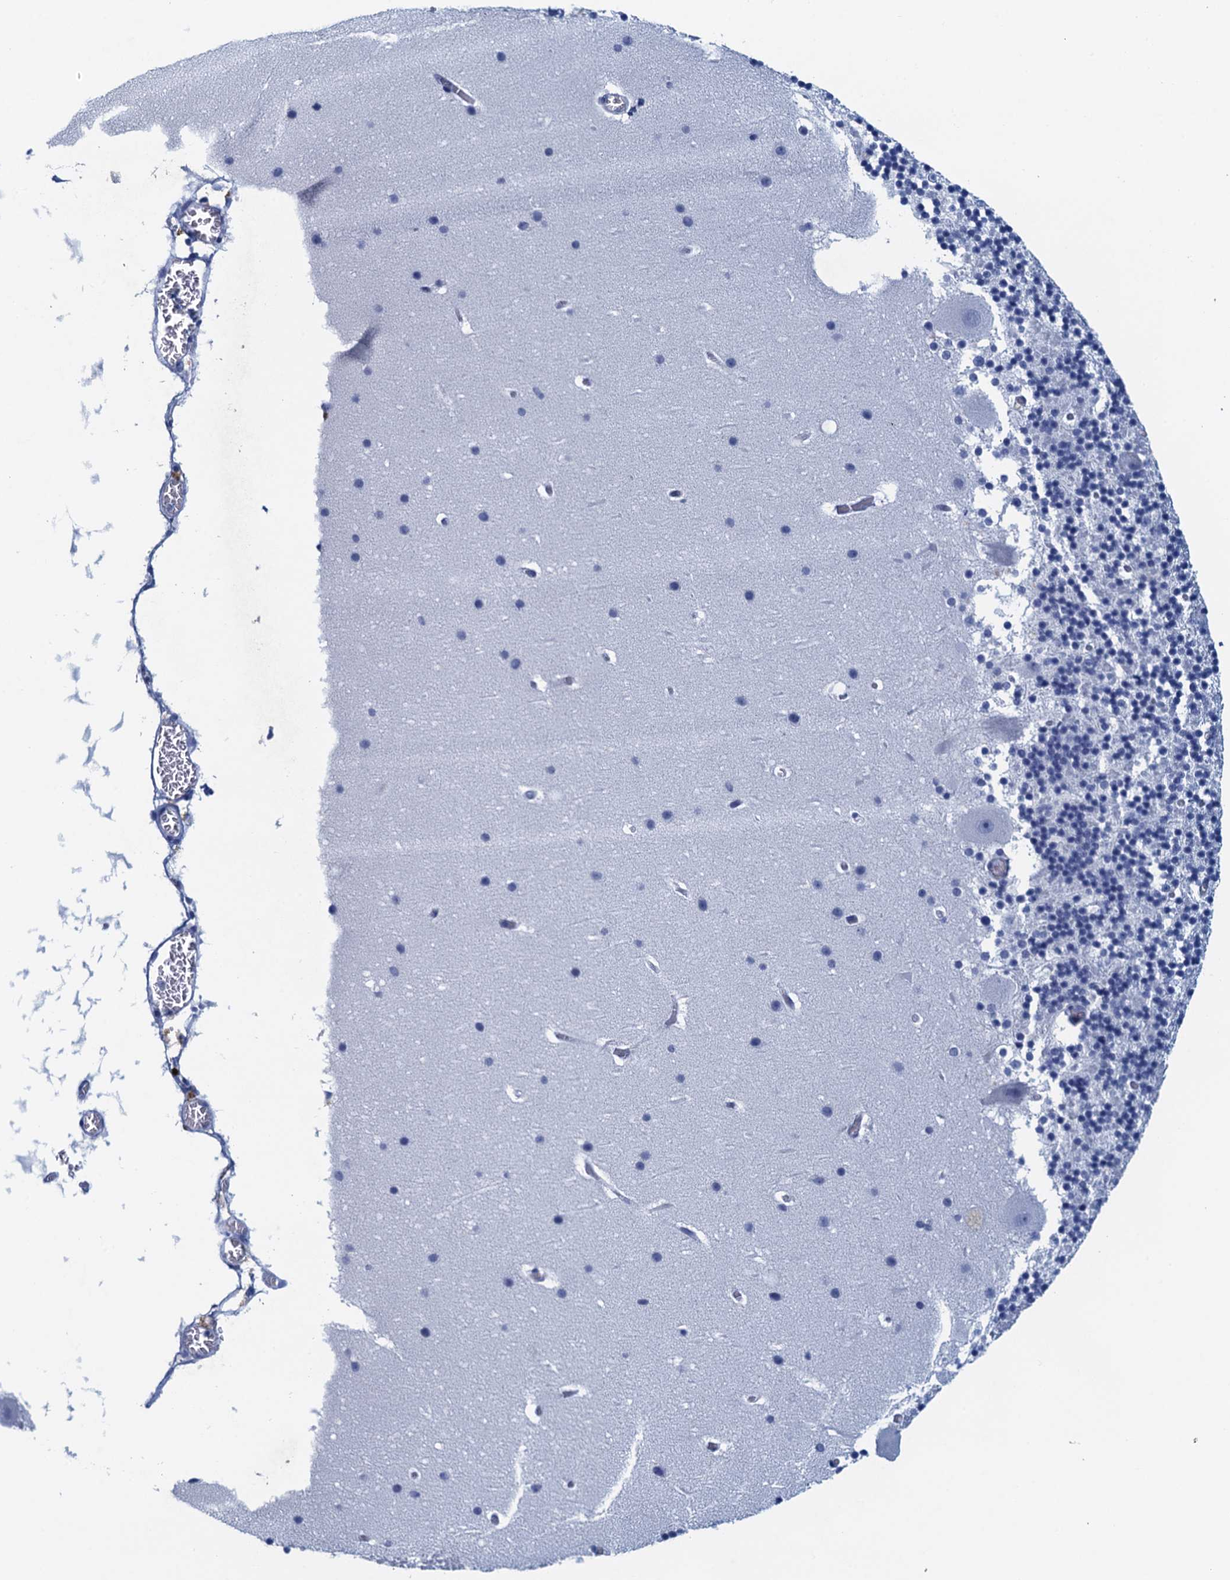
{"staining": {"intensity": "negative", "quantity": "none", "location": "none"}, "tissue": "cerebellum", "cell_type": "Cells in granular layer", "image_type": "normal", "snomed": [{"axis": "morphology", "description": "Normal tissue, NOS"}, {"axis": "topography", "description": "Cerebellum"}], "caption": "Histopathology image shows no significant protein staining in cells in granular layer of normal cerebellum.", "gene": "CYP51A1", "patient": {"sex": "male", "age": 57}}